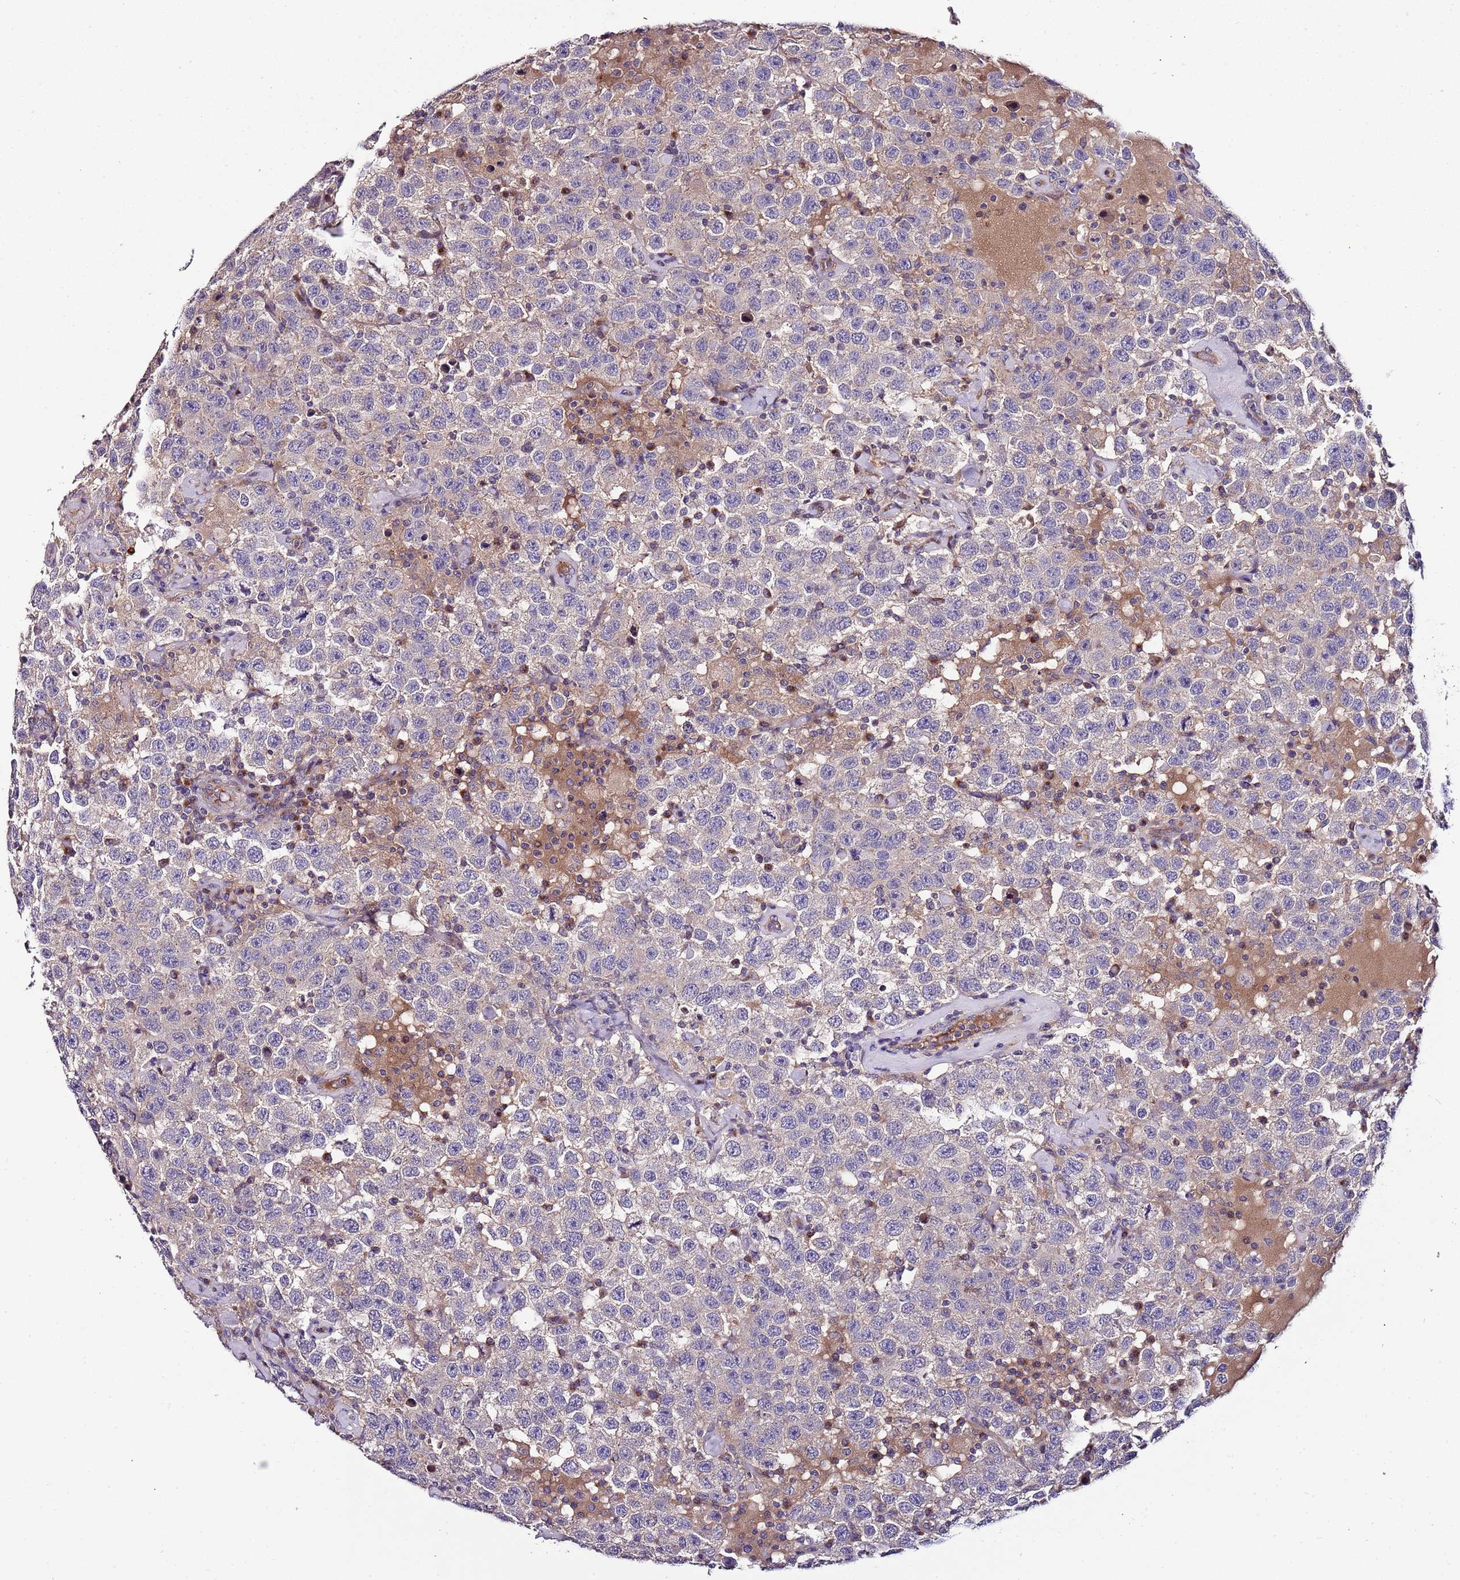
{"staining": {"intensity": "negative", "quantity": "none", "location": "none"}, "tissue": "testis cancer", "cell_type": "Tumor cells", "image_type": "cancer", "snomed": [{"axis": "morphology", "description": "Seminoma, NOS"}, {"axis": "topography", "description": "Testis"}], "caption": "Tumor cells are negative for brown protein staining in testis cancer (seminoma).", "gene": "FAM20A", "patient": {"sex": "male", "age": 41}}